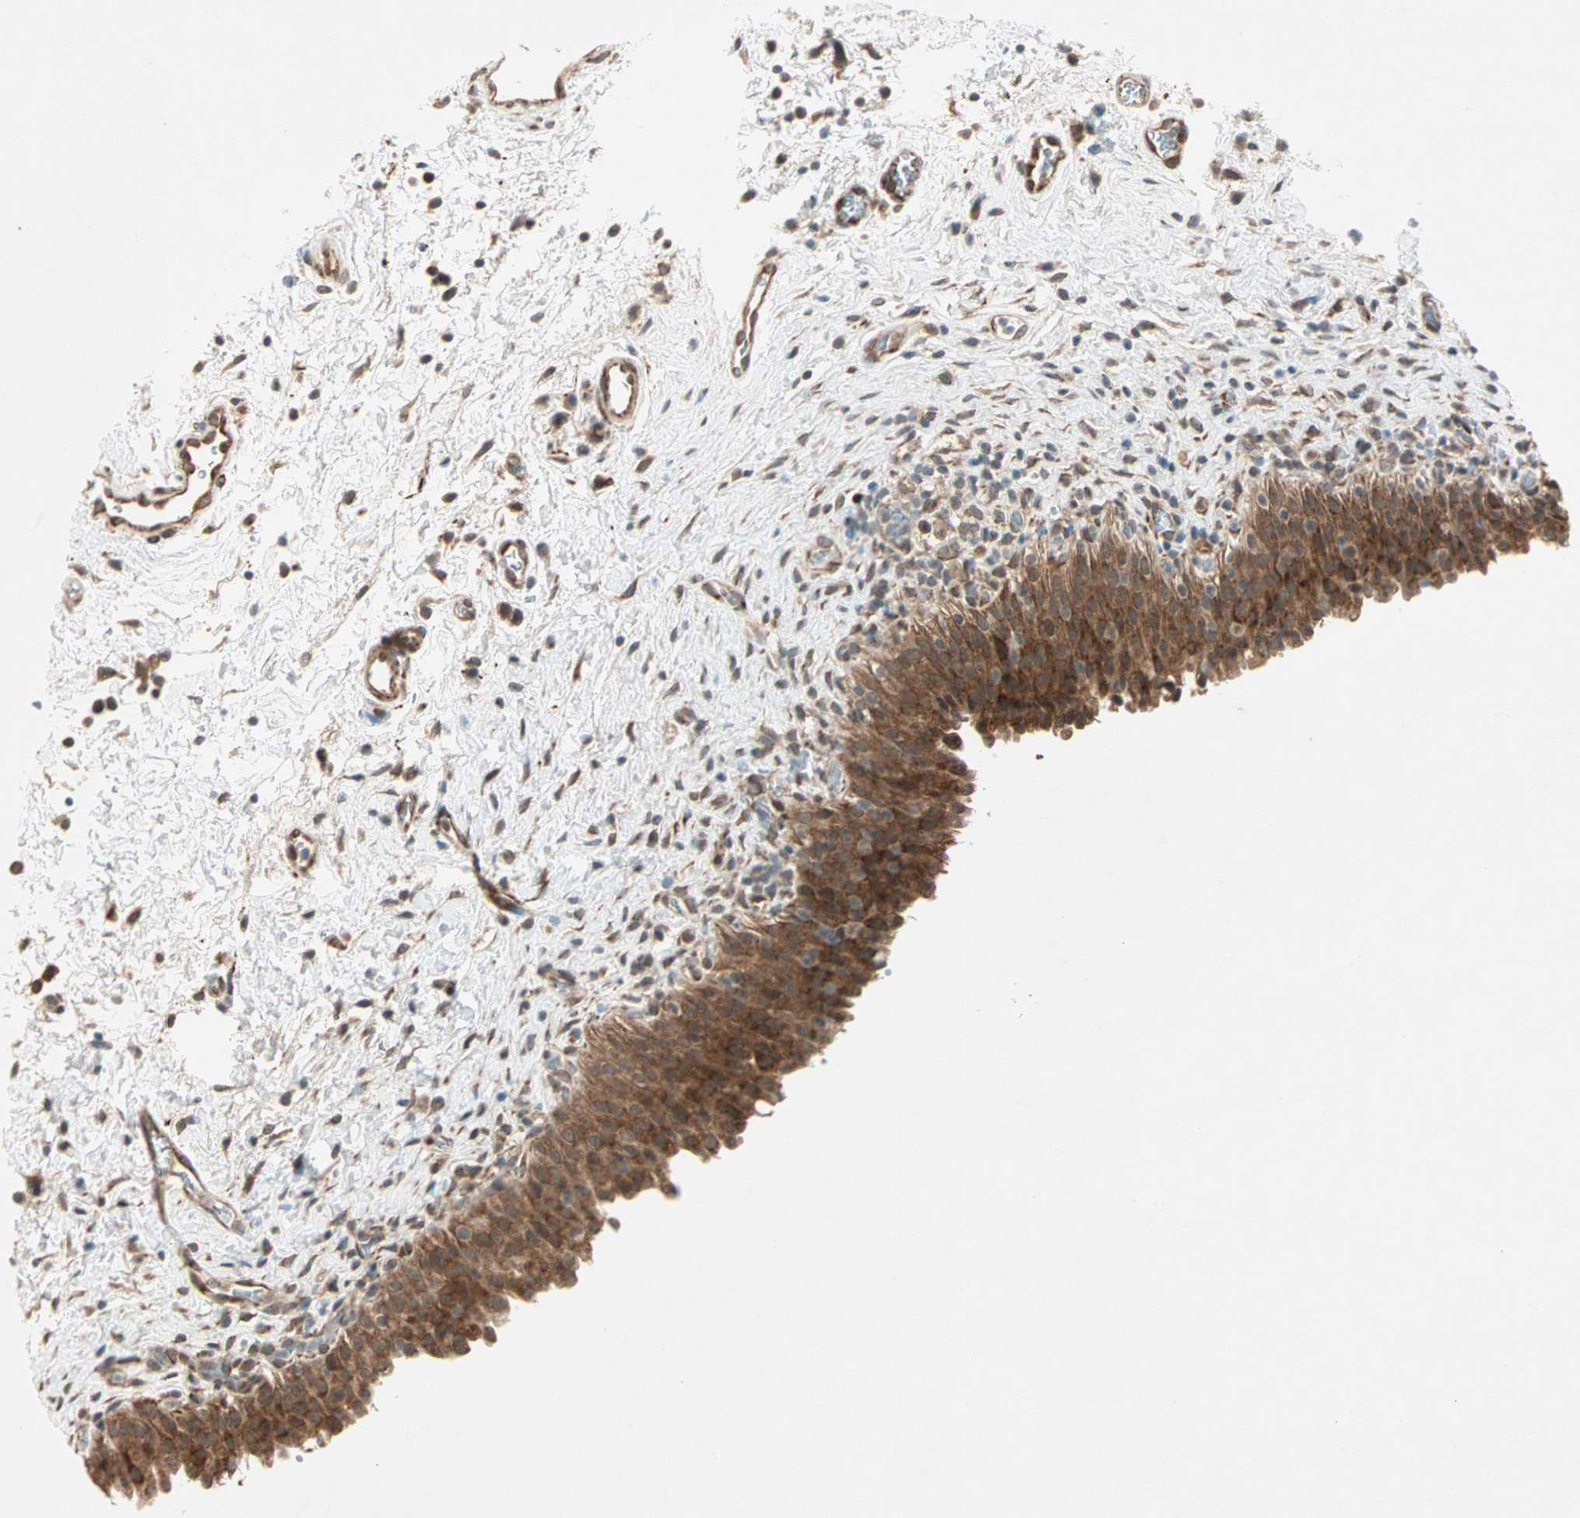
{"staining": {"intensity": "moderate", "quantity": ">75%", "location": "cytoplasmic/membranous"}, "tissue": "urinary bladder", "cell_type": "Urothelial cells", "image_type": "normal", "snomed": [{"axis": "morphology", "description": "Normal tissue, NOS"}, {"axis": "topography", "description": "Urinary bladder"}], "caption": "A high-resolution photomicrograph shows IHC staining of normal urinary bladder, which reveals moderate cytoplasmic/membranous positivity in approximately >75% of urothelial cells. (DAB IHC with brightfield microscopy, high magnification).", "gene": "ZNF37A", "patient": {"sex": "male", "age": 51}}